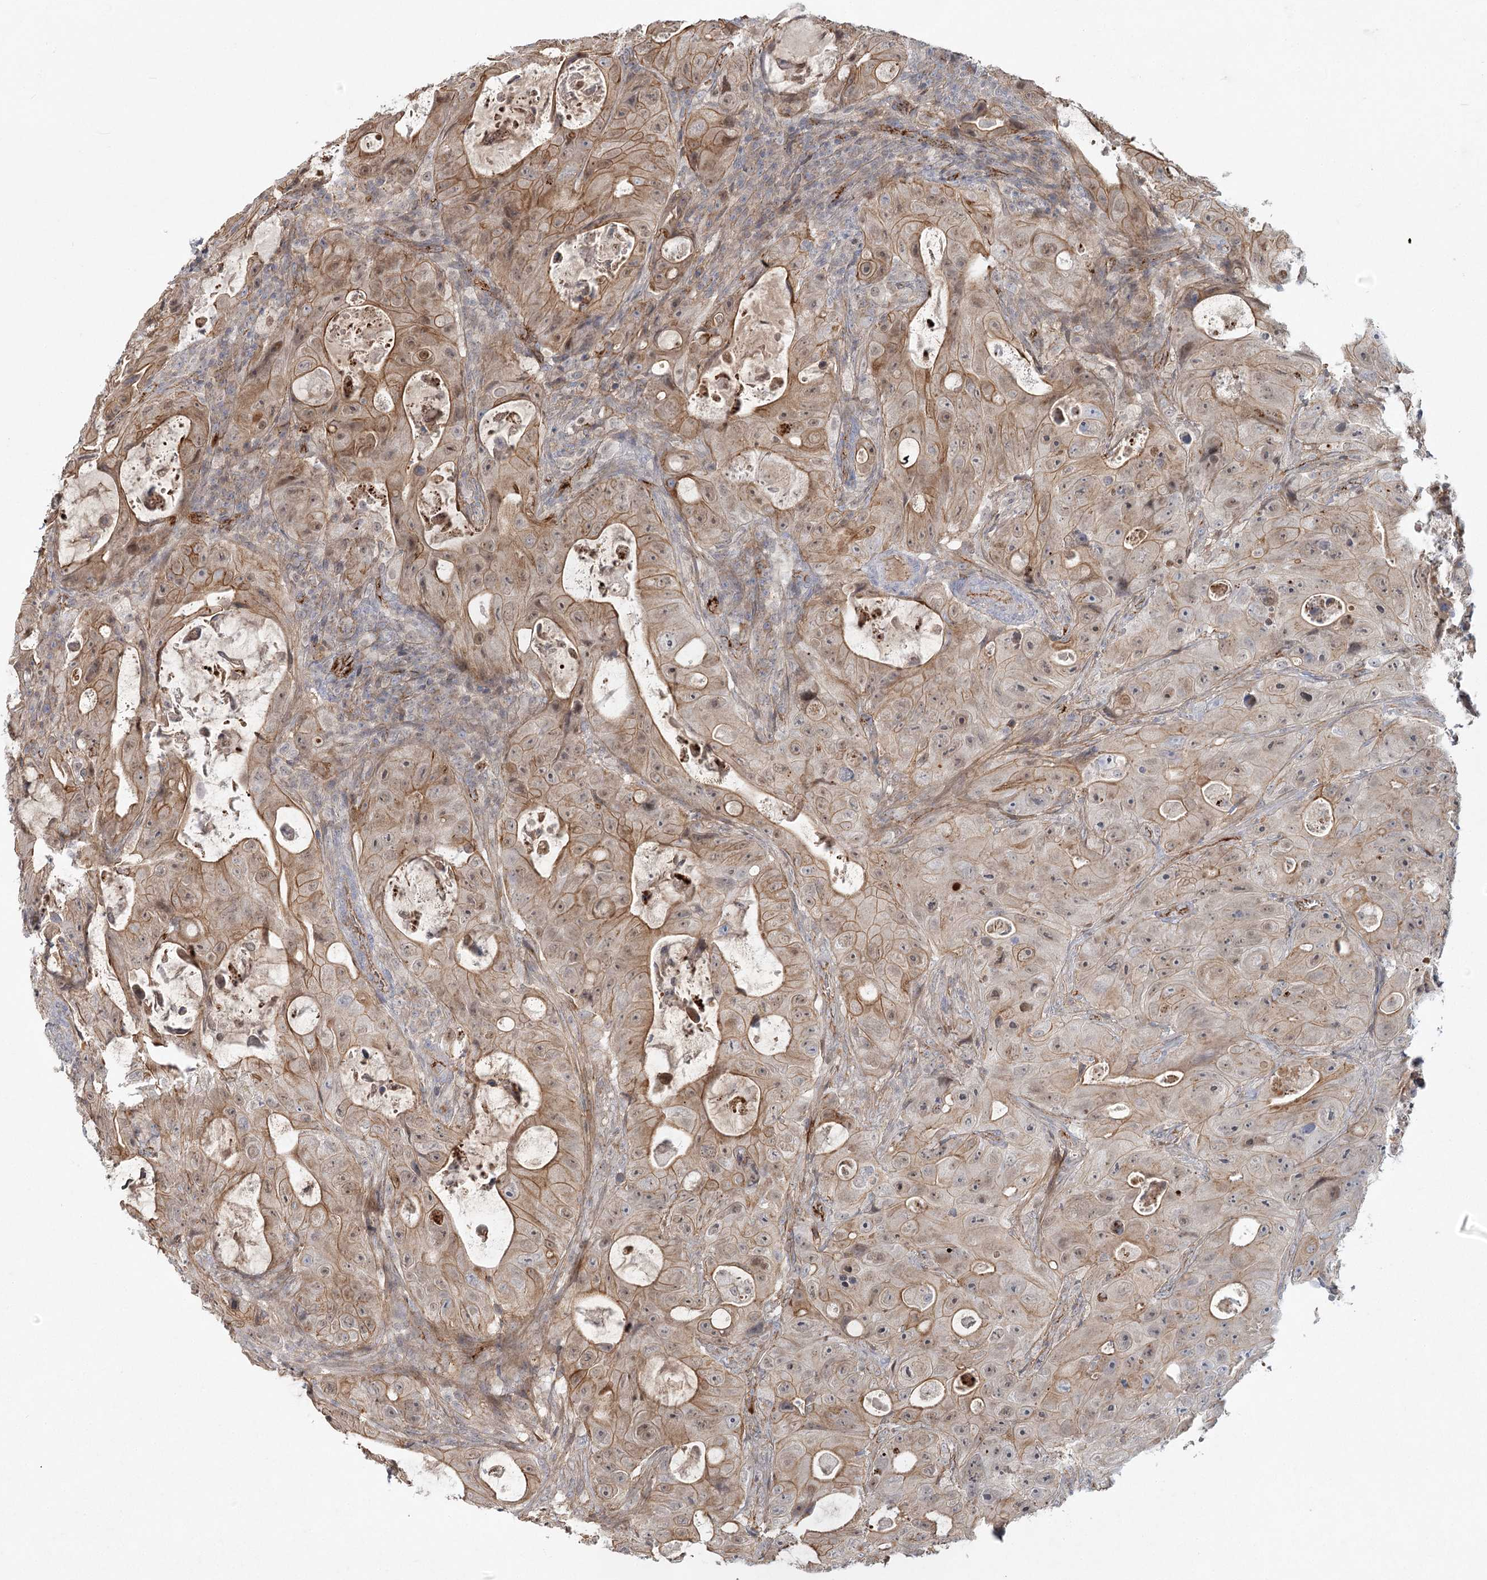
{"staining": {"intensity": "moderate", "quantity": "25%-75%", "location": "cytoplasmic/membranous"}, "tissue": "colorectal cancer", "cell_type": "Tumor cells", "image_type": "cancer", "snomed": [{"axis": "morphology", "description": "Adenocarcinoma, NOS"}, {"axis": "topography", "description": "Colon"}], "caption": "The micrograph shows staining of adenocarcinoma (colorectal), revealing moderate cytoplasmic/membranous protein staining (brown color) within tumor cells.", "gene": "KBTBD4", "patient": {"sex": "female", "age": 46}}